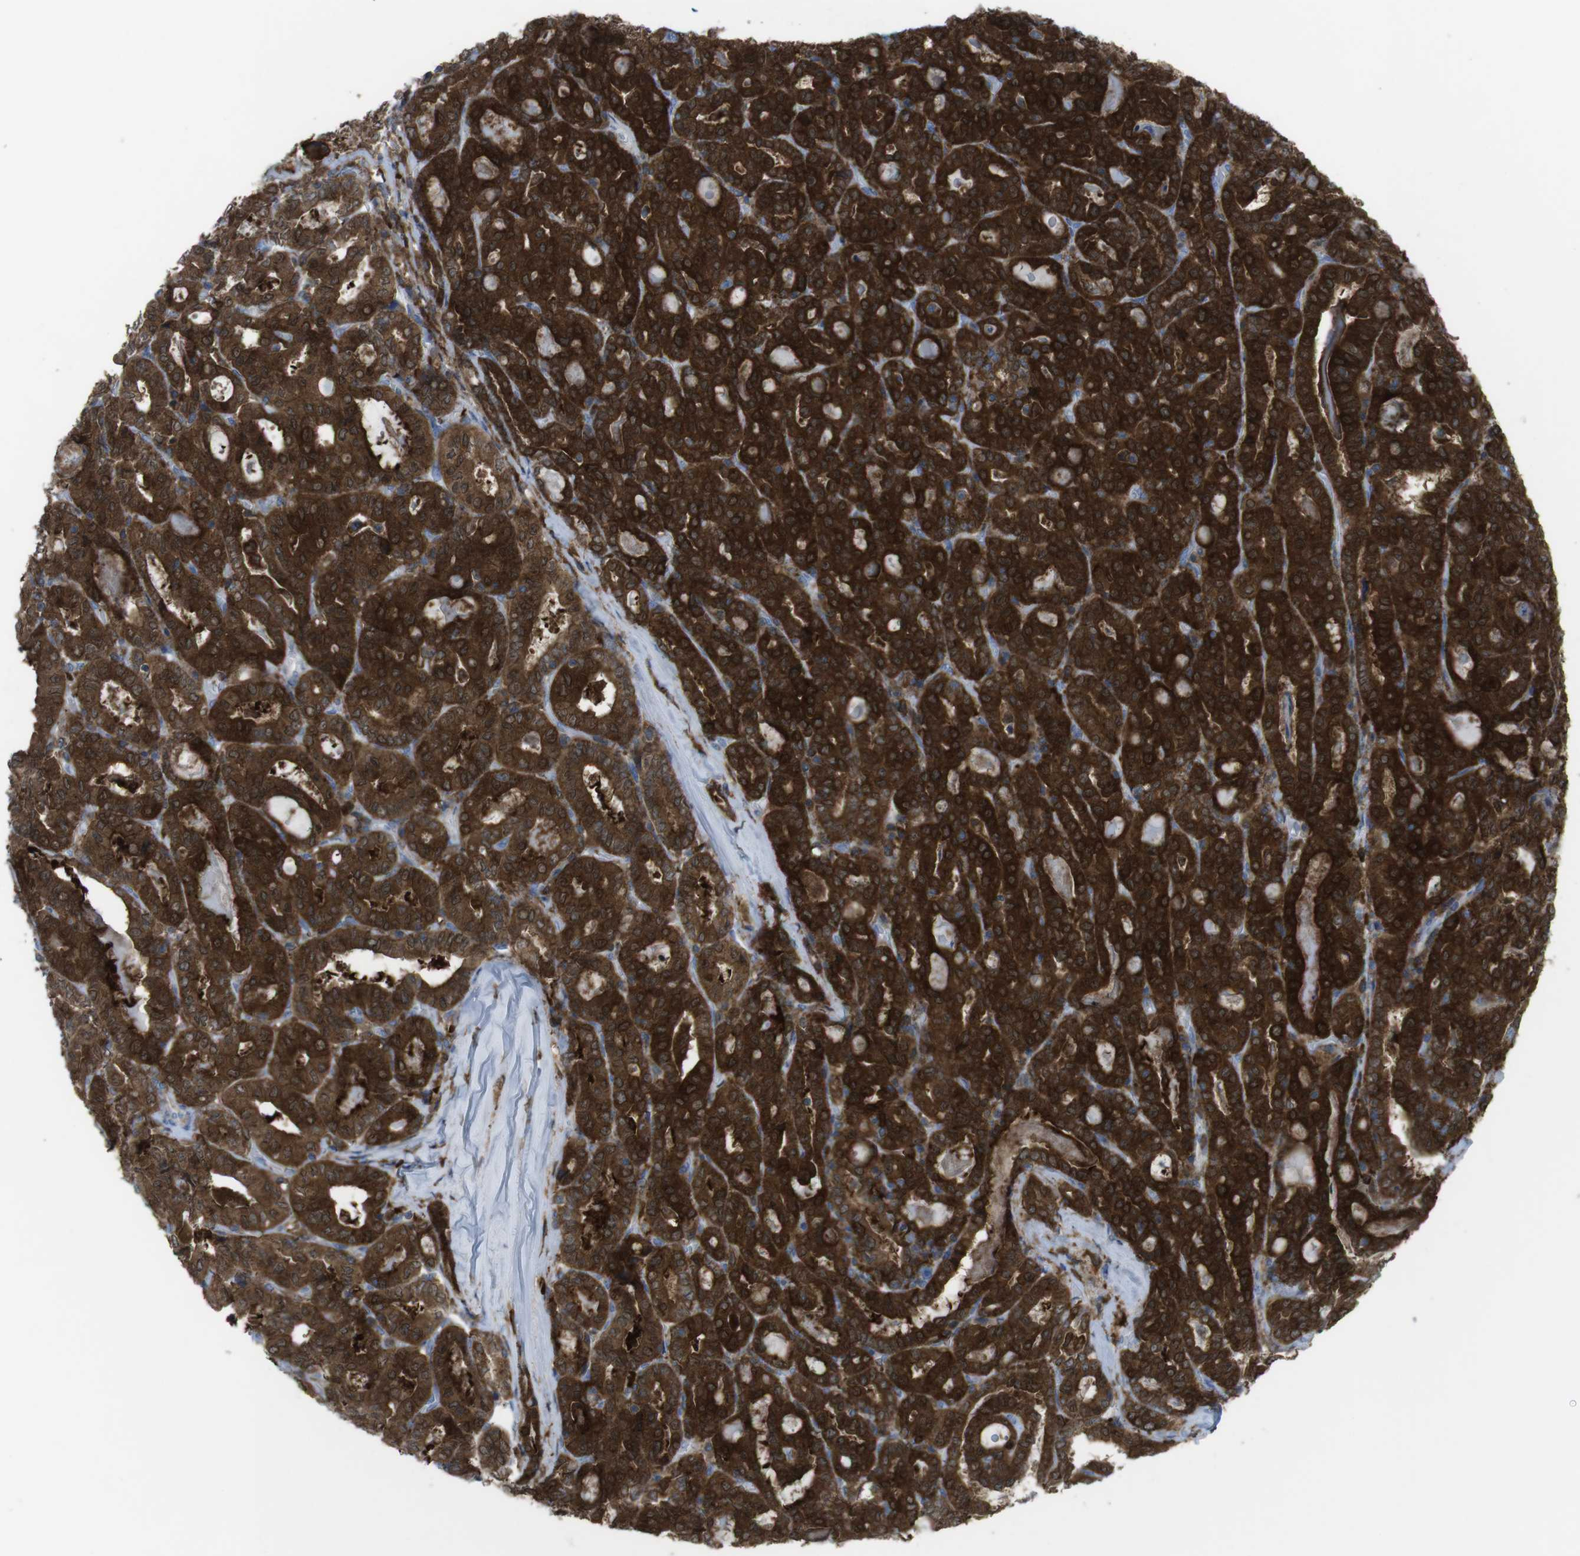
{"staining": {"intensity": "strong", "quantity": ">75%", "location": "cytoplasmic/membranous"}, "tissue": "thyroid cancer", "cell_type": "Tumor cells", "image_type": "cancer", "snomed": [{"axis": "morphology", "description": "Papillary adenocarcinoma, NOS"}, {"axis": "topography", "description": "Thyroid gland"}], "caption": "Papillary adenocarcinoma (thyroid) tissue reveals strong cytoplasmic/membranous staining in about >75% of tumor cells", "gene": "PRKCD", "patient": {"sex": "female", "age": 42}}